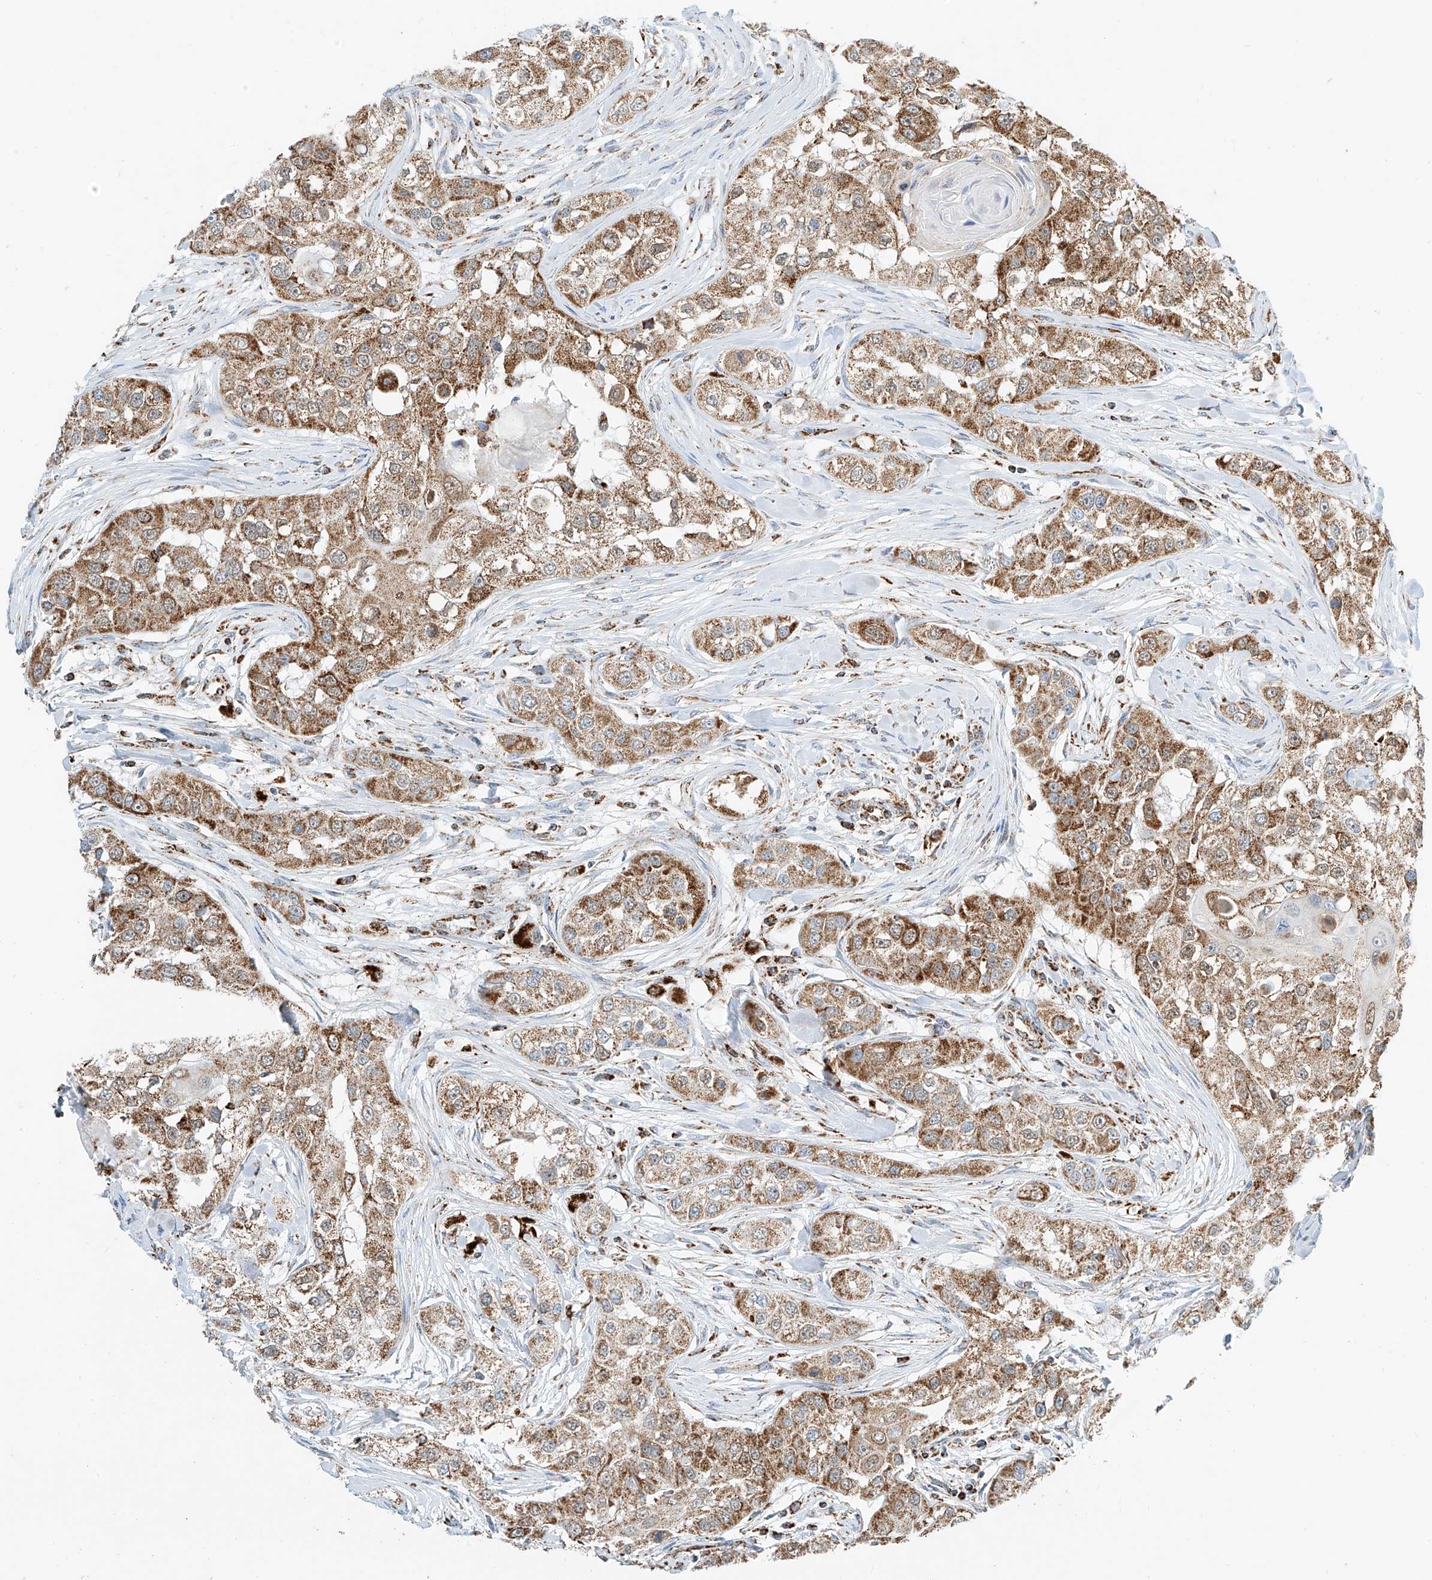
{"staining": {"intensity": "moderate", "quantity": ">75%", "location": "cytoplasmic/membranous"}, "tissue": "head and neck cancer", "cell_type": "Tumor cells", "image_type": "cancer", "snomed": [{"axis": "morphology", "description": "Normal tissue, NOS"}, {"axis": "morphology", "description": "Squamous cell carcinoma, NOS"}, {"axis": "topography", "description": "Skeletal muscle"}, {"axis": "topography", "description": "Head-Neck"}], "caption": "Protein staining of squamous cell carcinoma (head and neck) tissue shows moderate cytoplasmic/membranous positivity in approximately >75% of tumor cells.", "gene": "PPA2", "patient": {"sex": "male", "age": 51}}